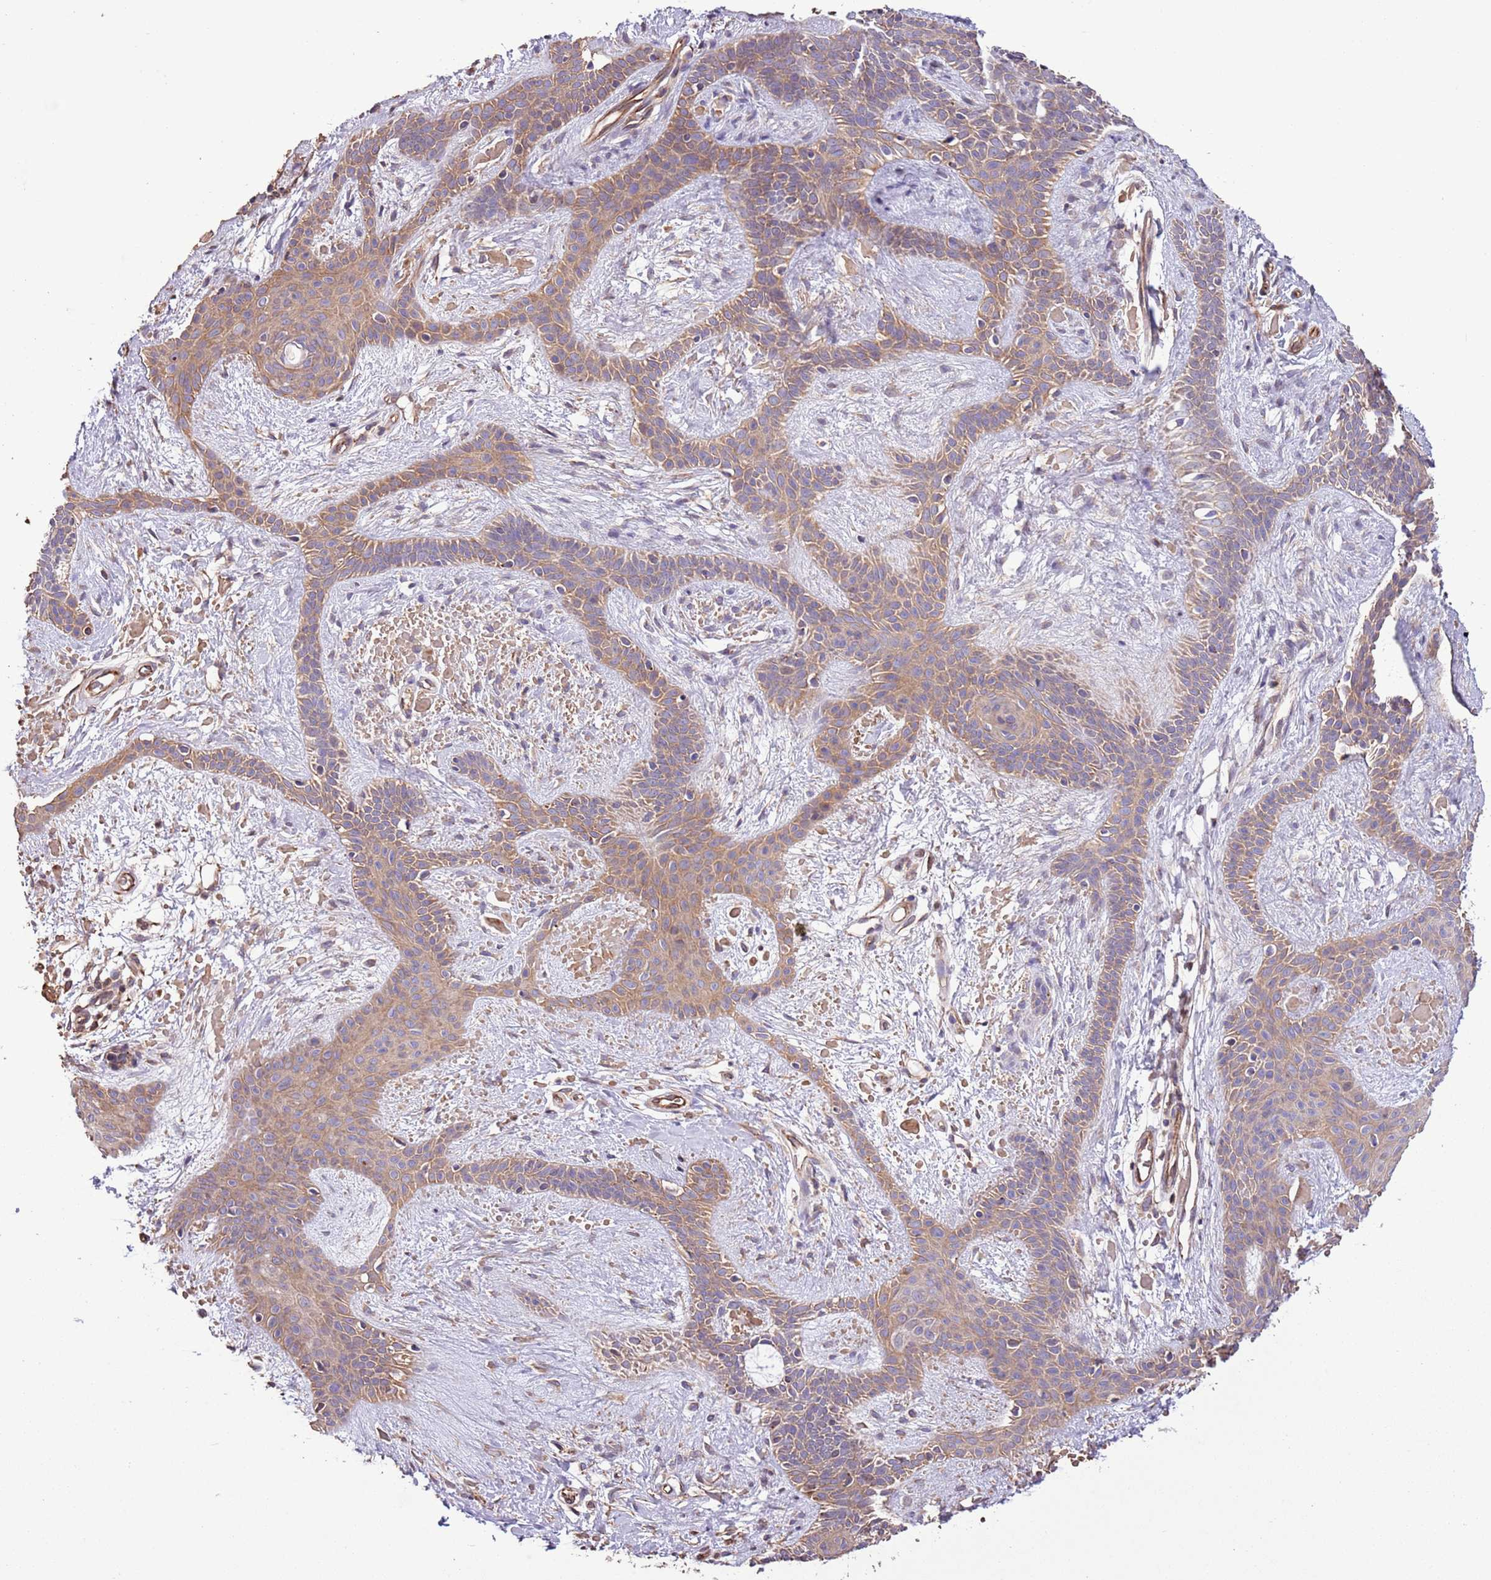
{"staining": {"intensity": "weak", "quantity": ">75%", "location": "cytoplasmic/membranous"}, "tissue": "skin cancer", "cell_type": "Tumor cells", "image_type": "cancer", "snomed": [{"axis": "morphology", "description": "Basal cell carcinoma"}, {"axis": "topography", "description": "Skin"}], "caption": "A high-resolution histopathology image shows IHC staining of skin basal cell carcinoma, which exhibits weak cytoplasmic/membranous positivity in approximately >75% of tumor cells.", "gene": "FAM89B", "patient": {"sex": "male", "age": 78}}